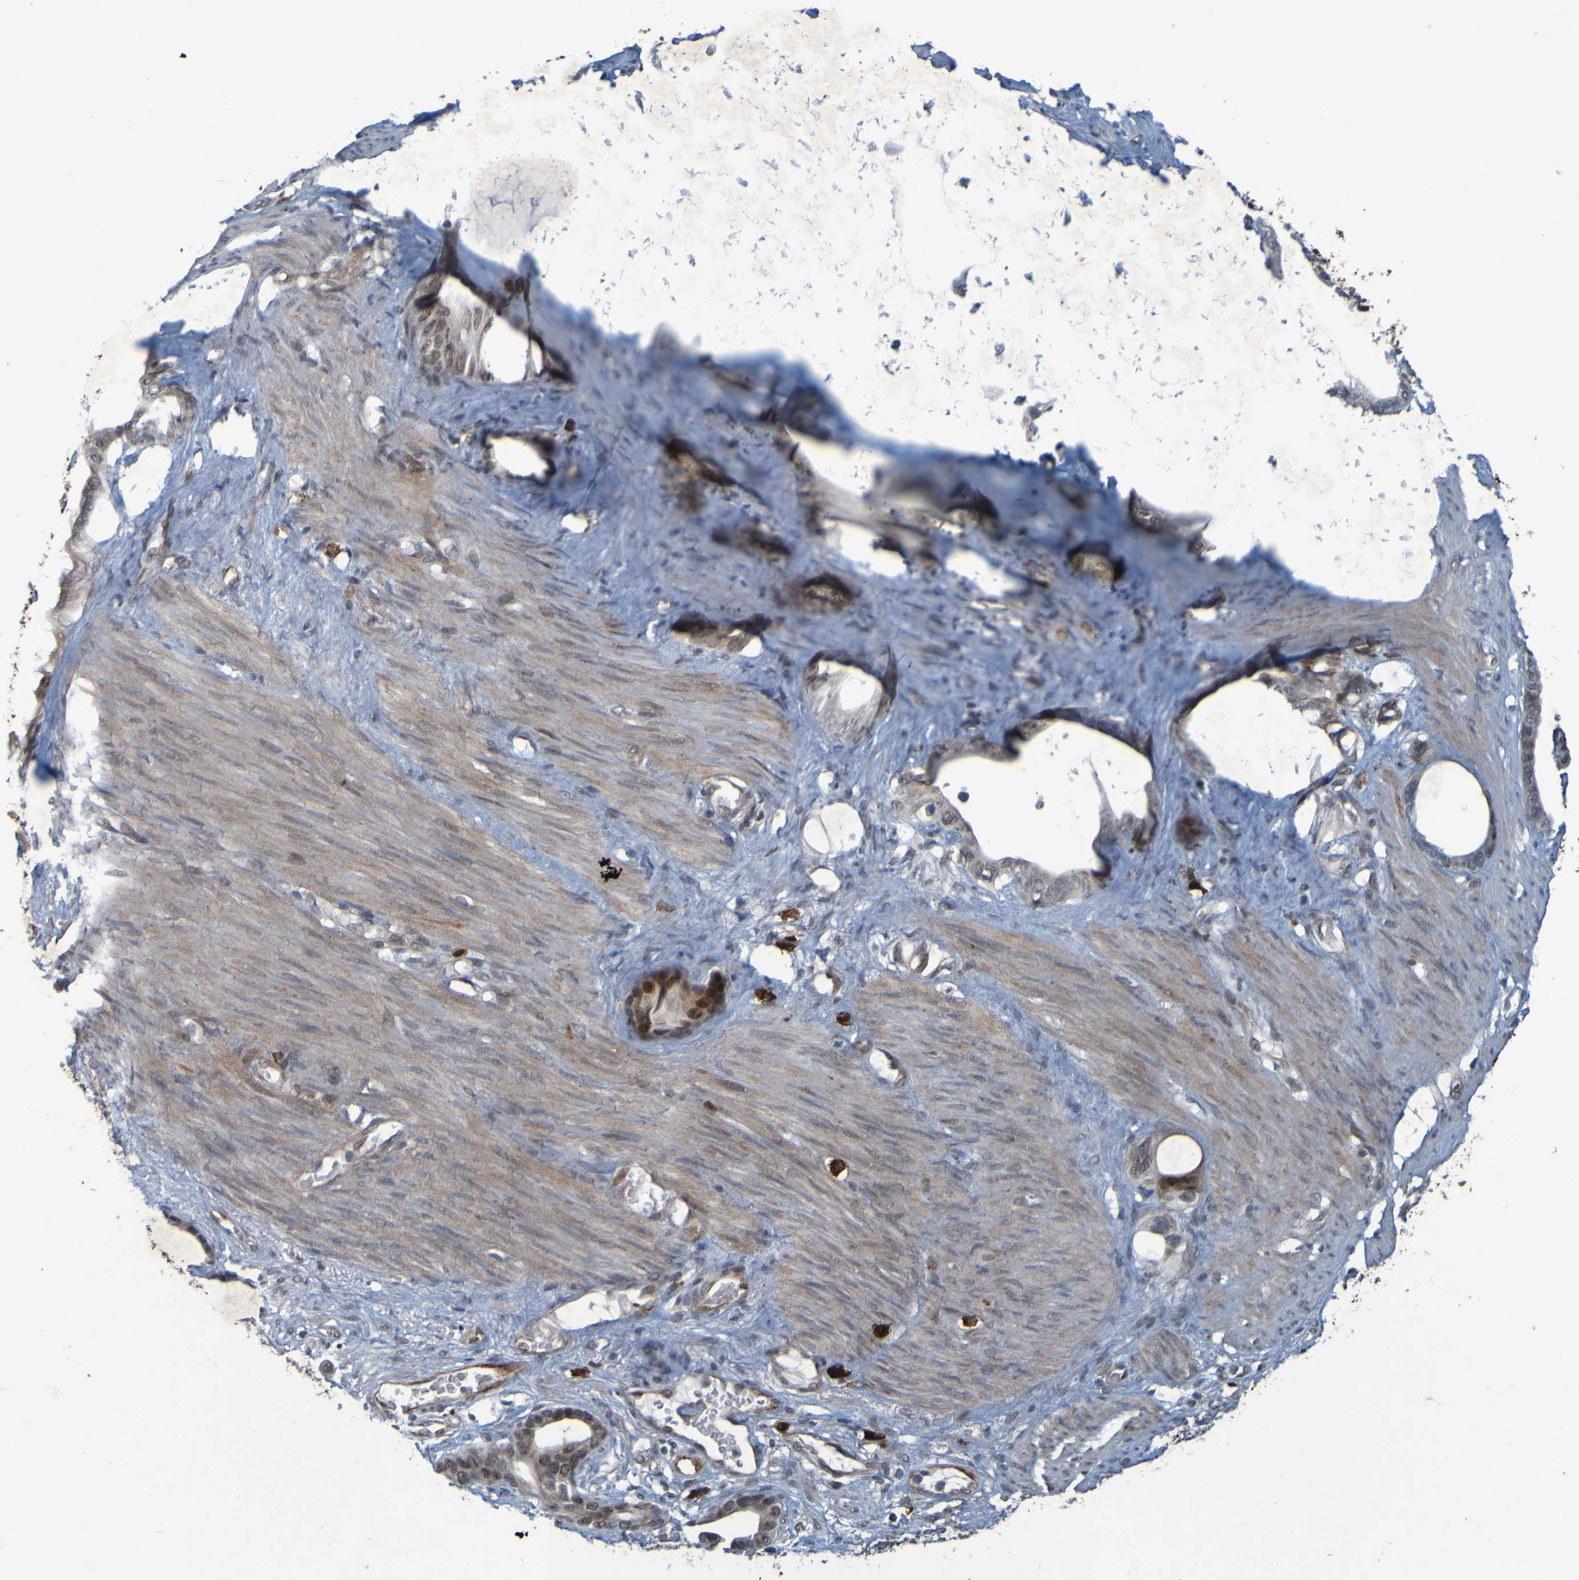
{"staining": {"intensity": "weak", "quantity": "25%-75%", "location": "cytoplasmic/membranous,nuclear"}, "tissue": "stomach cancer", "cell_type": "Tumor cells", "image_type": "cancer", "snomed": [{"axis": "morphology", "description": "Adenocarcinoma, NOS"}, {"axis": "topography", "description": "Stomach"}], "caption": "Stomach cancer (adenocarcinoma) stained for a protein (brown) displays weak cytoplasmic/membranous and nuclear positive positivity in approximately 25%-75% of tumor cells.", "gene": "MCPH1", "patient": {"sex": "female", "age": 75}}